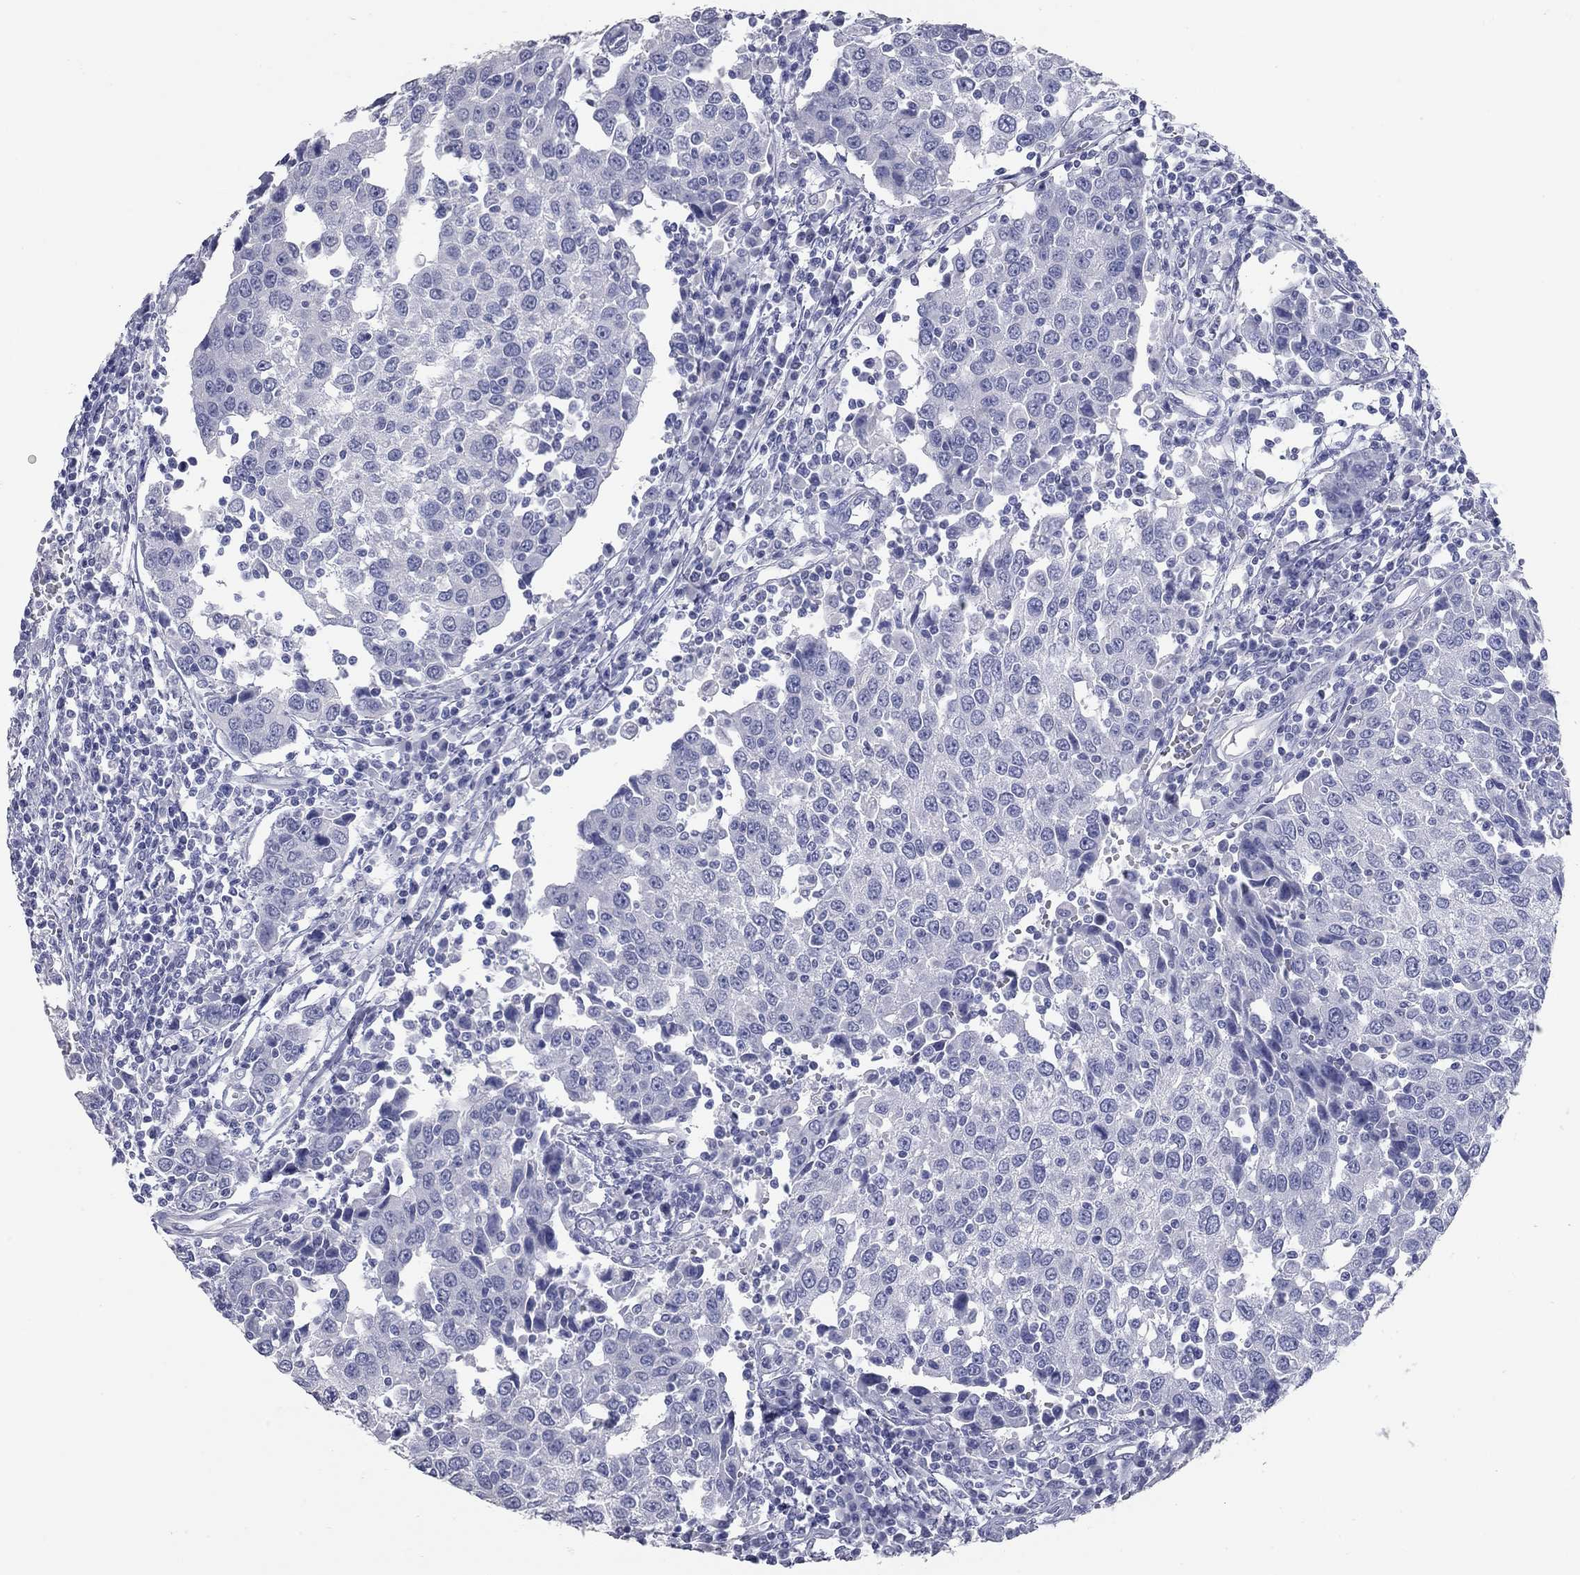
{"staining": {"intensity": "negative", "quantity": "none", "location": "none"}, "tissue": "urothelial cancer", "cell_type": "Tumor cells", "image_type": "cancer", "snomed": [{"axis": "morphology", "description": "Urothelial carcinoma, High grade"}, {"axis": "topography", "description": "Urinary bladder"}], "caption": "The micrograph demonstrates no significant staining in tumor cells of high-grade urothelial carcinoma.", "gene": "TAC1", "patient": {"sex": "female", "age": 85}}